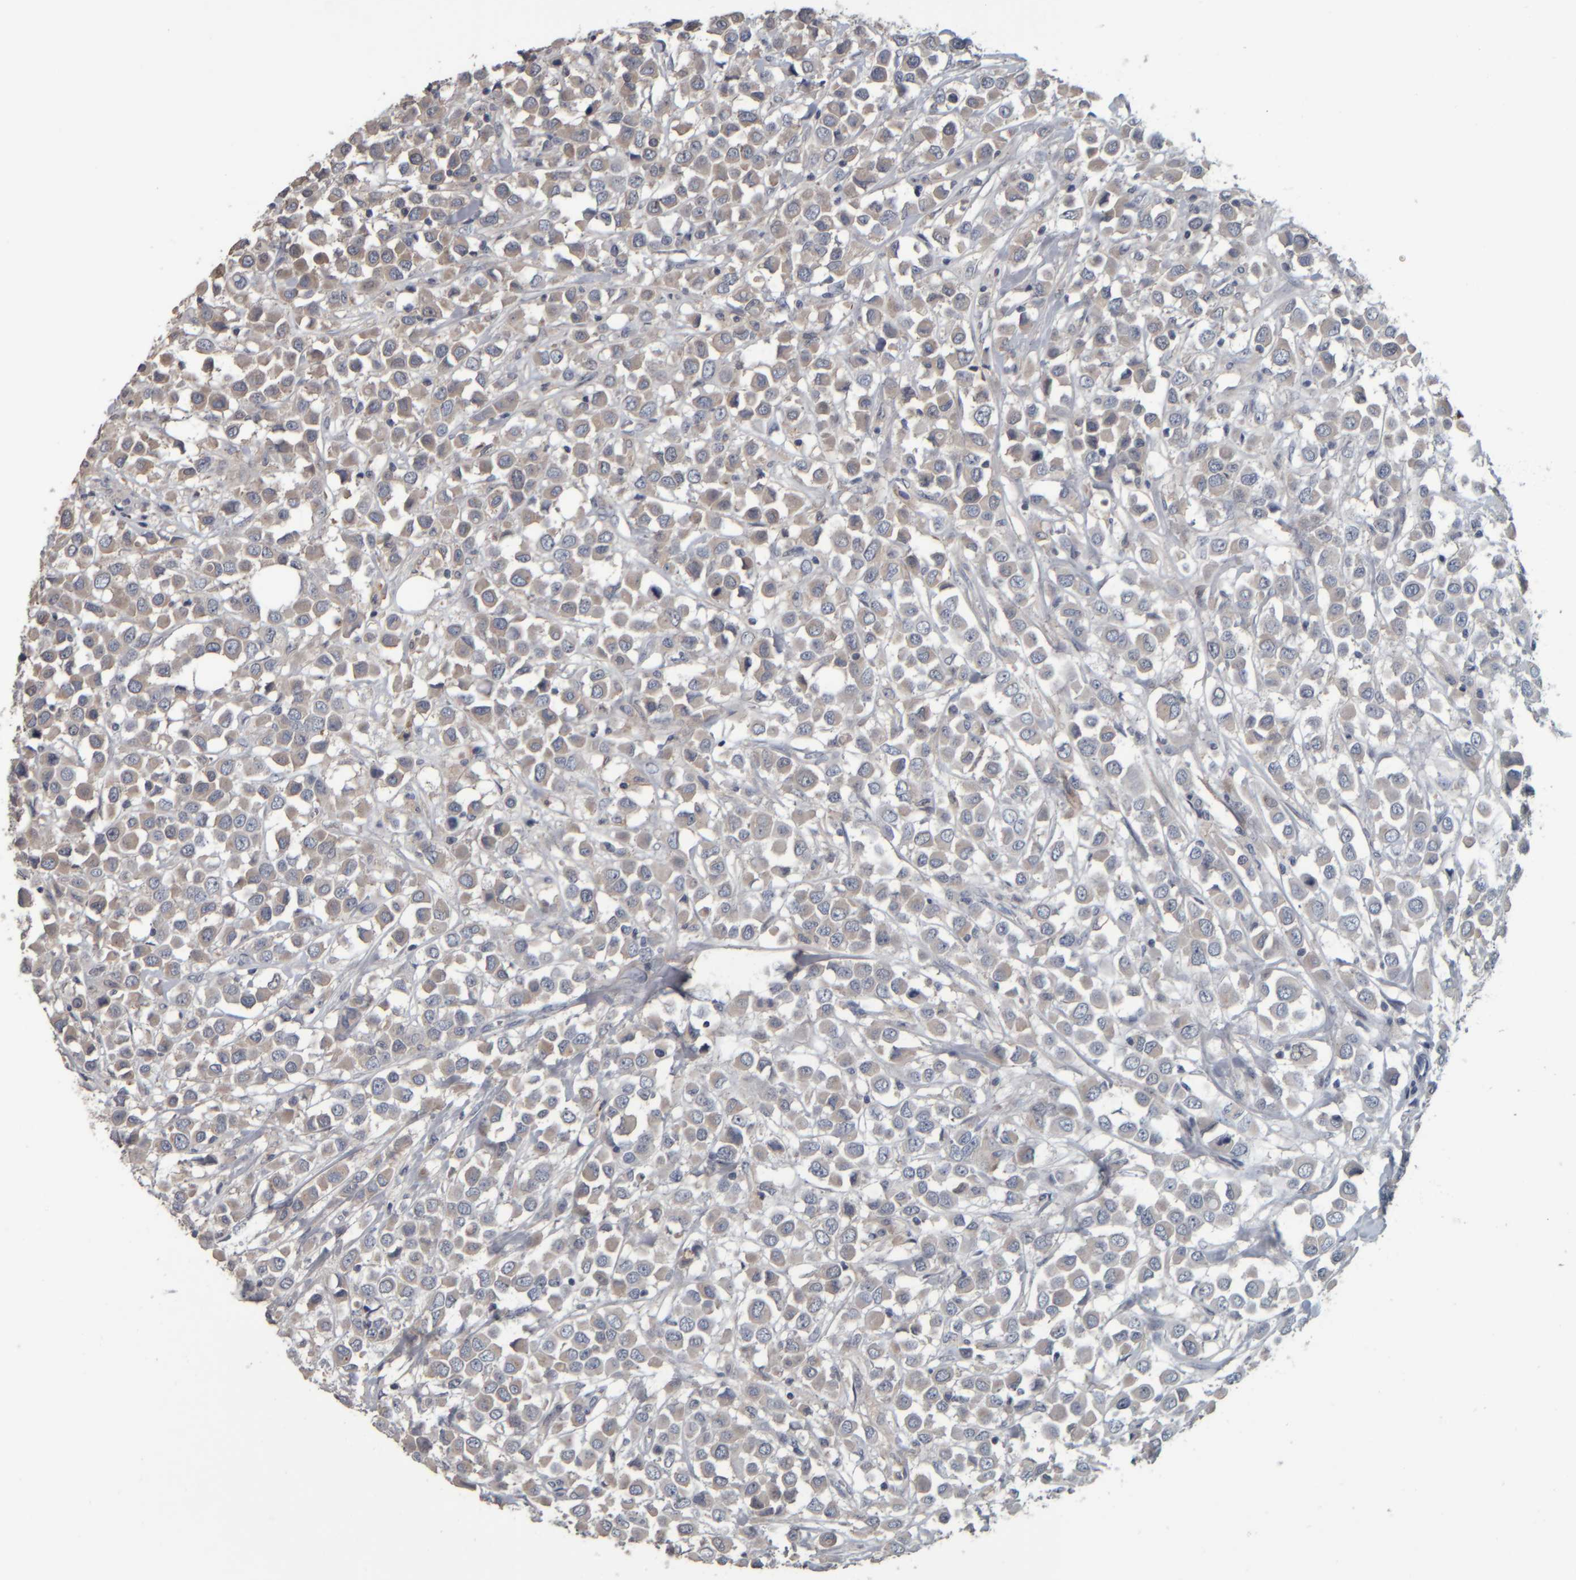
{"staining": {"intensity": "weak", "quantity": ">75%", "location": "cytoplasmic/membranous"}, "tissue": "breast cancer", "cell_type": "Tumor cells", "image_type": "cancer", "snomed": [{"axis": "morphology", "description": "Duct carcinoma"}, {"axis": "topography", "description": "Breast"}], "caption": "Breast cancer (invasive ductal carcinoma) stained with DAB immunohistochemistry (IHC) displays low levels of weak cytoplasmic/membranous expression in approximately >75% of tumor cells.", "gene": "CAVIN4", "patient": {"sex": "female", "age": 61}}